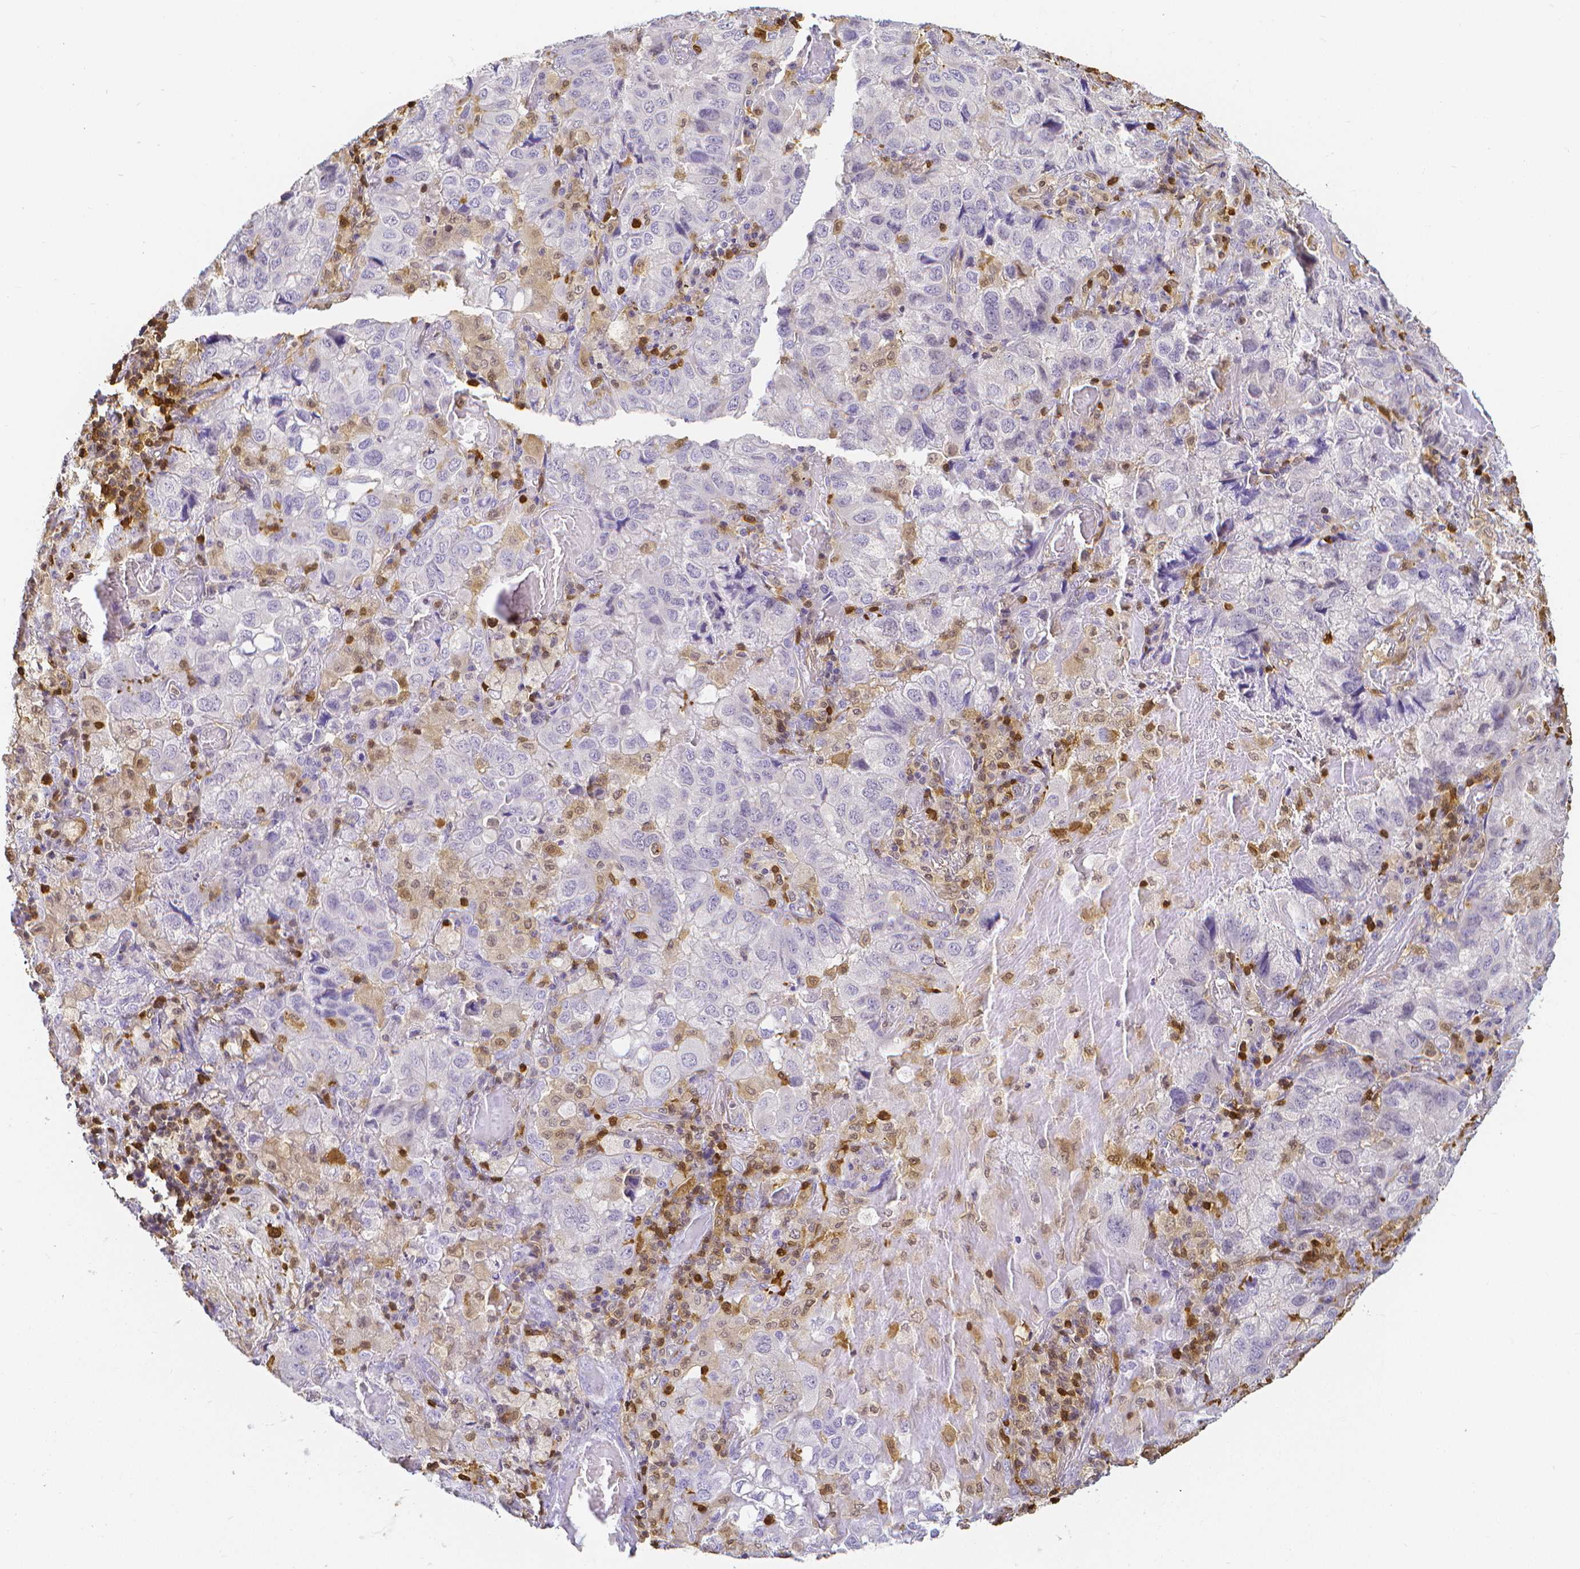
{"staining": {"intensity": "negative", "quantity": "none", "location": "none"}, "tissue": "lung cancer", "cell_type": "Tumor cells", "image_type": "cancer", "snomed": [{"axis": "morphology", "description": "Aneuploidy"}, {"axis": "morphology", "description": "Adenocarcinoma, NOS"}, {"axis": "morphology", "description": "Adenocarcinoma, metastatic, NOS"}, {"axis": "topography", "description": "Lymph node"}, {"axis": "topography", "description": "Lung"}], "caption": "Human metastatic adenocarcinoma (lung) stained for a protein using immunohistochemistry reveals no positivity in tumor cells.", "gene": "COTL1", "patient": {"sex": "female", "age": 48}}